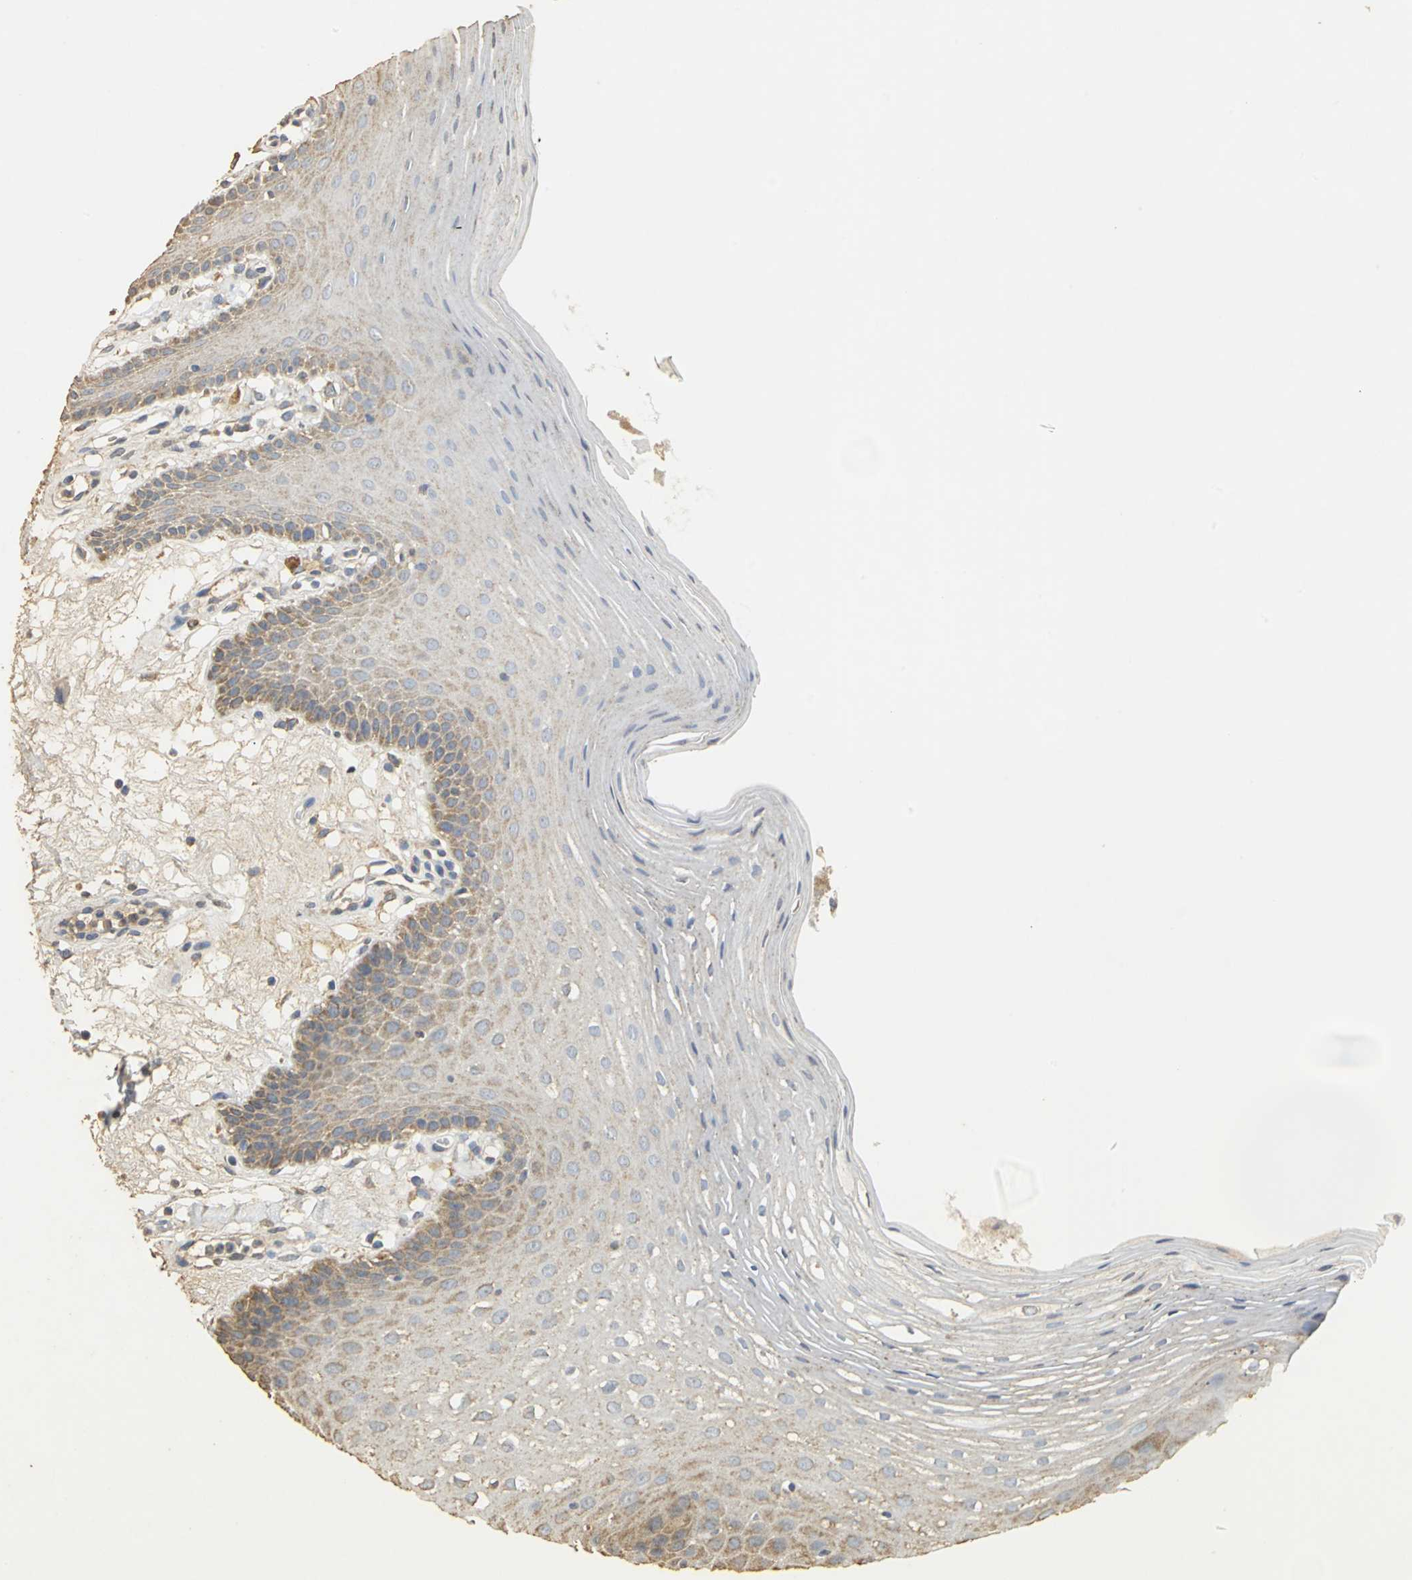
{"staining": {"intensity": "weak", "quantity": "25%-75%", "location": "cytoplasmic/membranous"}, "tissue": "oral mucosa", "cell_type": "Squamous epithelial cells", "image_type": "normal", "snomed": [{"axis": "morphology", "description": "Normal tissue, NOS"}, {"axis": "morphology", "description": "Squamous cell carcinoma, NOS"}, {"axis": "topography", "description": "Skeletal muscle"}, {"axis": "topography", "description": "Oral tissue"}, {"axis": "topography", "description": "Head-Neck"}], "caption": "Protein expression analysis of normal human oral mucosa reveals weak cytoplasmic/membranous positivity in about 25%-75% of squamous epithelial cells.", "gene": "ACSL4", "patient": {"sex": "male", "age": 71}}